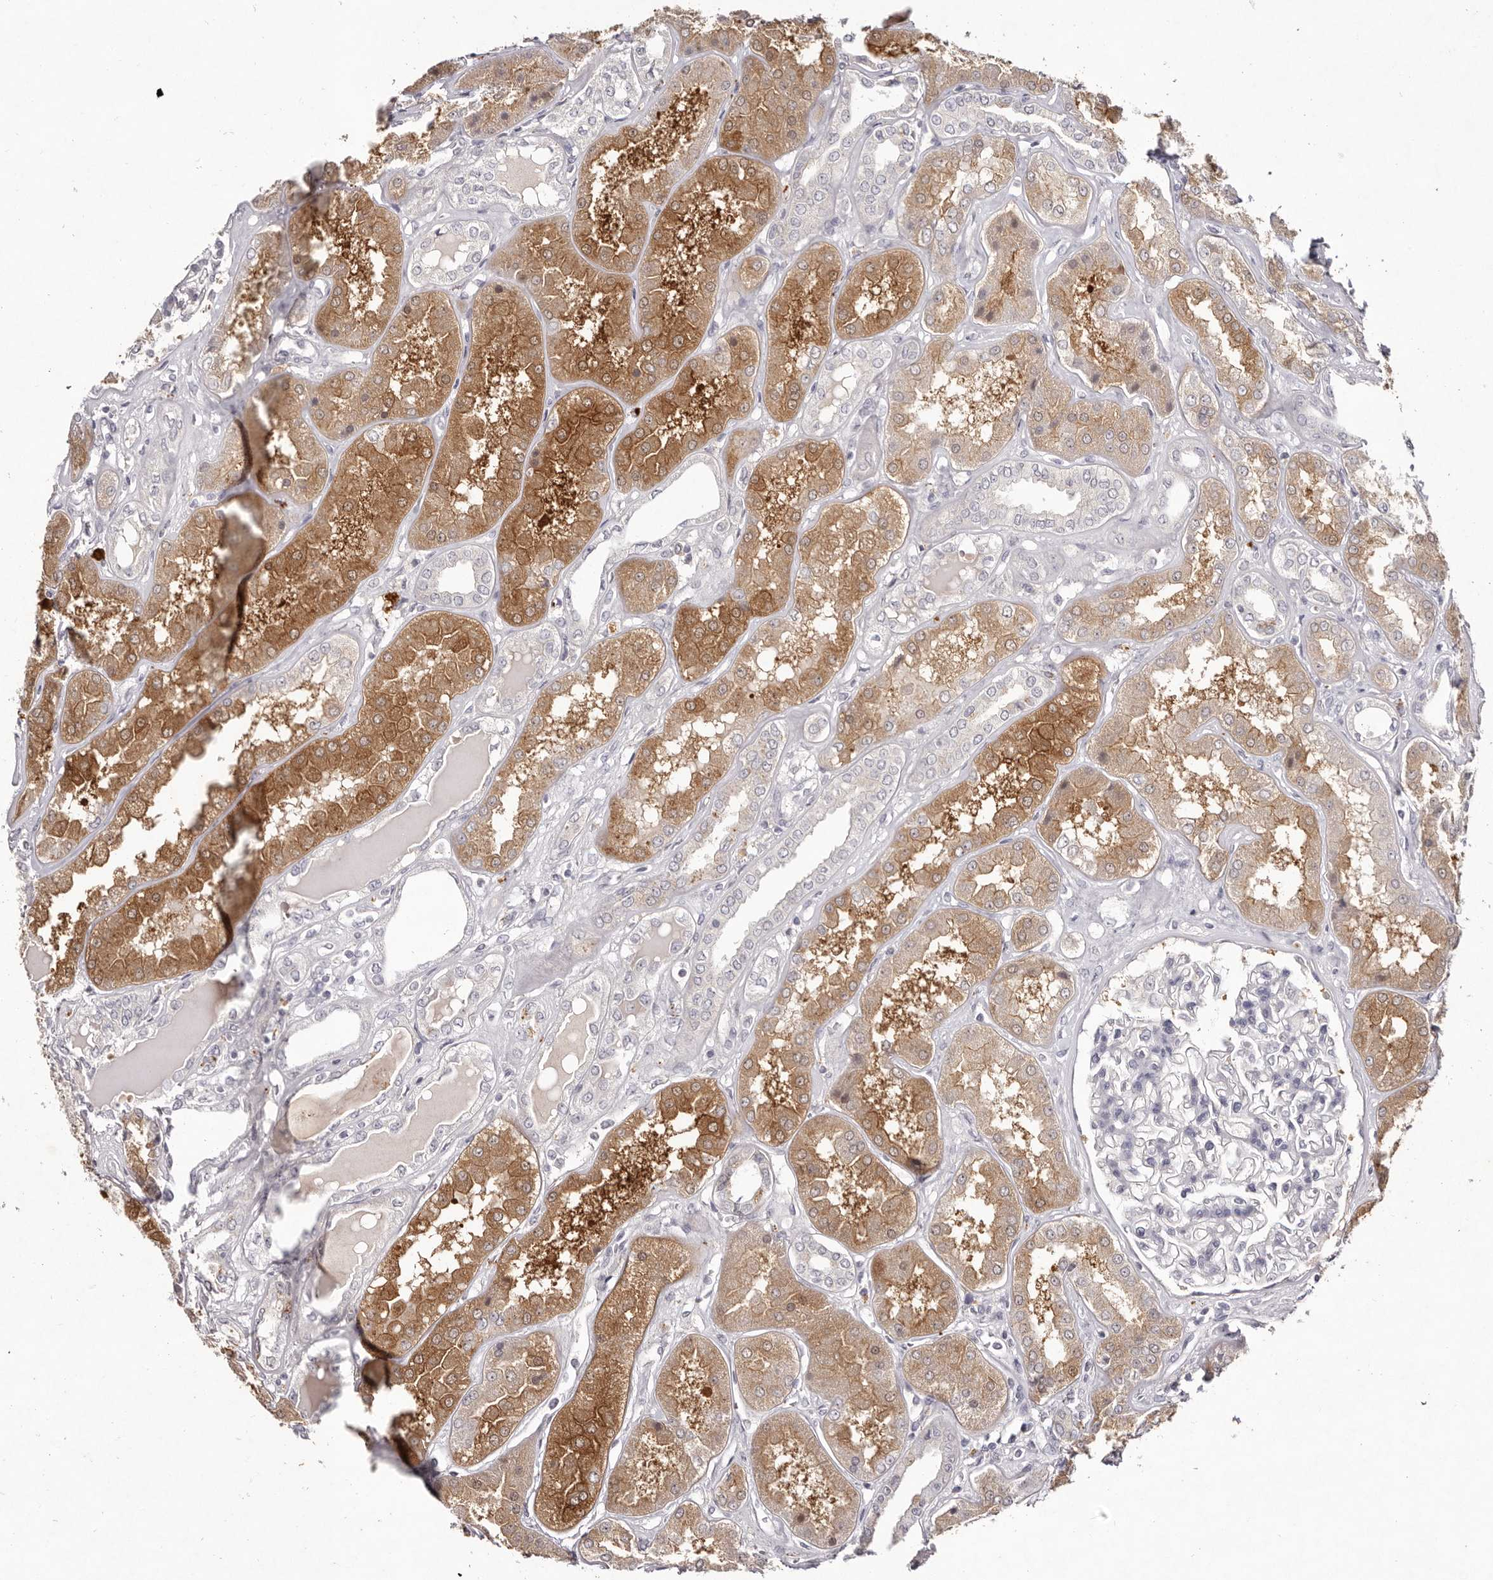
{"staining": {"intensity": "negative", "quantity": "none", "location": "none"}, "tissue": "kidney", "cell_type": "Cells in glomeruli", "image_type": "normal", "snomed": [{"axis": "morphology", "description": "Normal tissue, NOS"}, {"axis": "topography", "description": "Kidney"}], "caption": "IHC micrograph of unremarkable human kidney stained for a protein (brown), which shows no expression in cells in glomeruli.", "gene": "SCUBE2", "patient": {"sex": "female", "age": 56}}